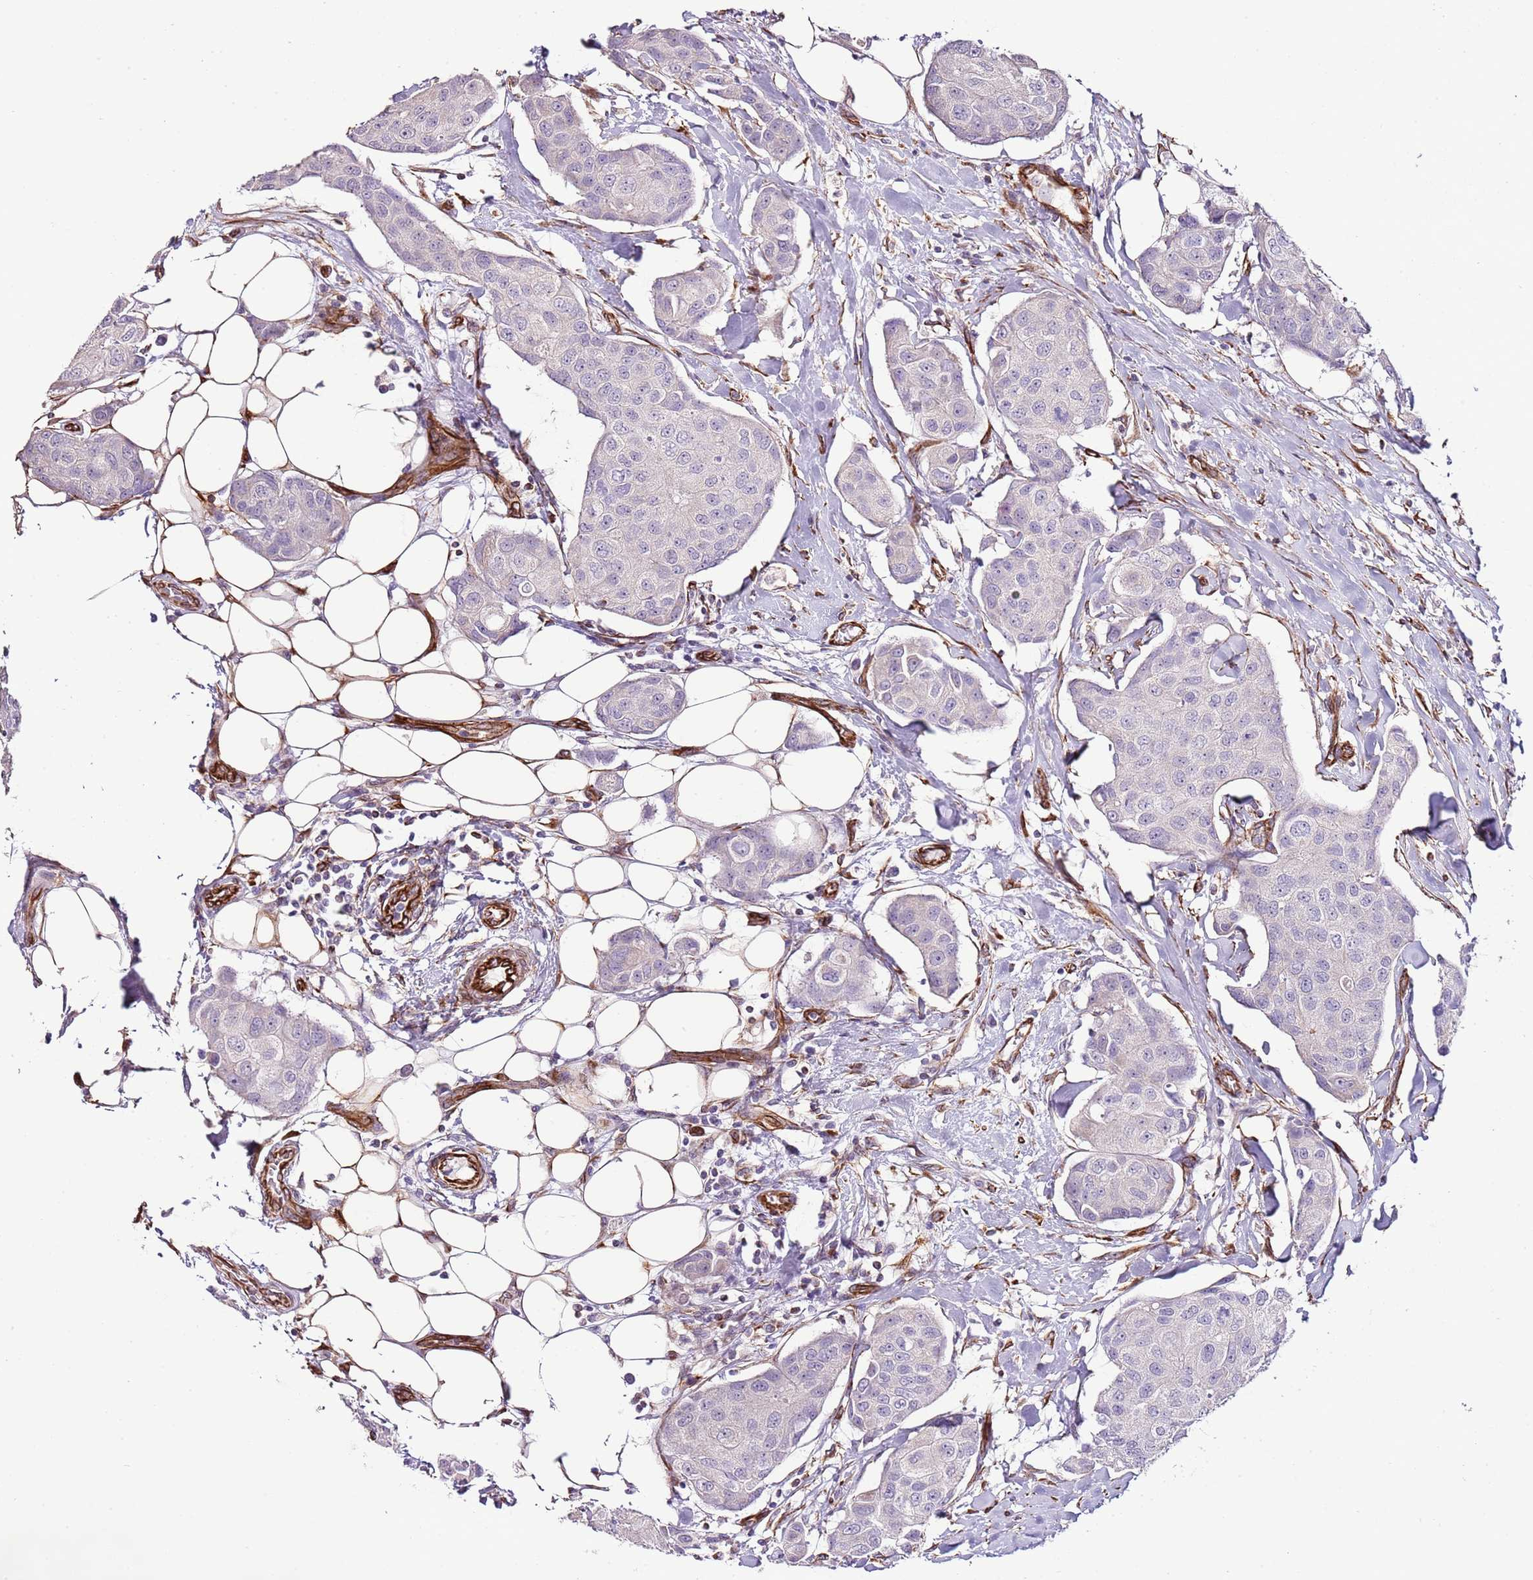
{"staining": {"intensity": "negative", "quantity": "none", "location": "none"}, "tissue": "breast cancer", "cell_type": "Tumor cells", "image_type": "cancer", "snomed": [{"axis": "morphology", "description": "Duct carcinoma"}, {"axis": "topography", "description": "Breast"}, {"axis": "topography", "description": "Lymph node"}], "caption": "The immunohistochemistry (IHC) photomicrograph has no significant staining in tumor cells of breast cancer (intraductal carcinoma) tissue. The staining was performed using DAB to visualize the protein expression in brown, while the nuclei were stained in blue with hematoxylin (Magnification: 20x).", "gene": "ZNF786", "patient": {"sex": "female", "age": 80}}